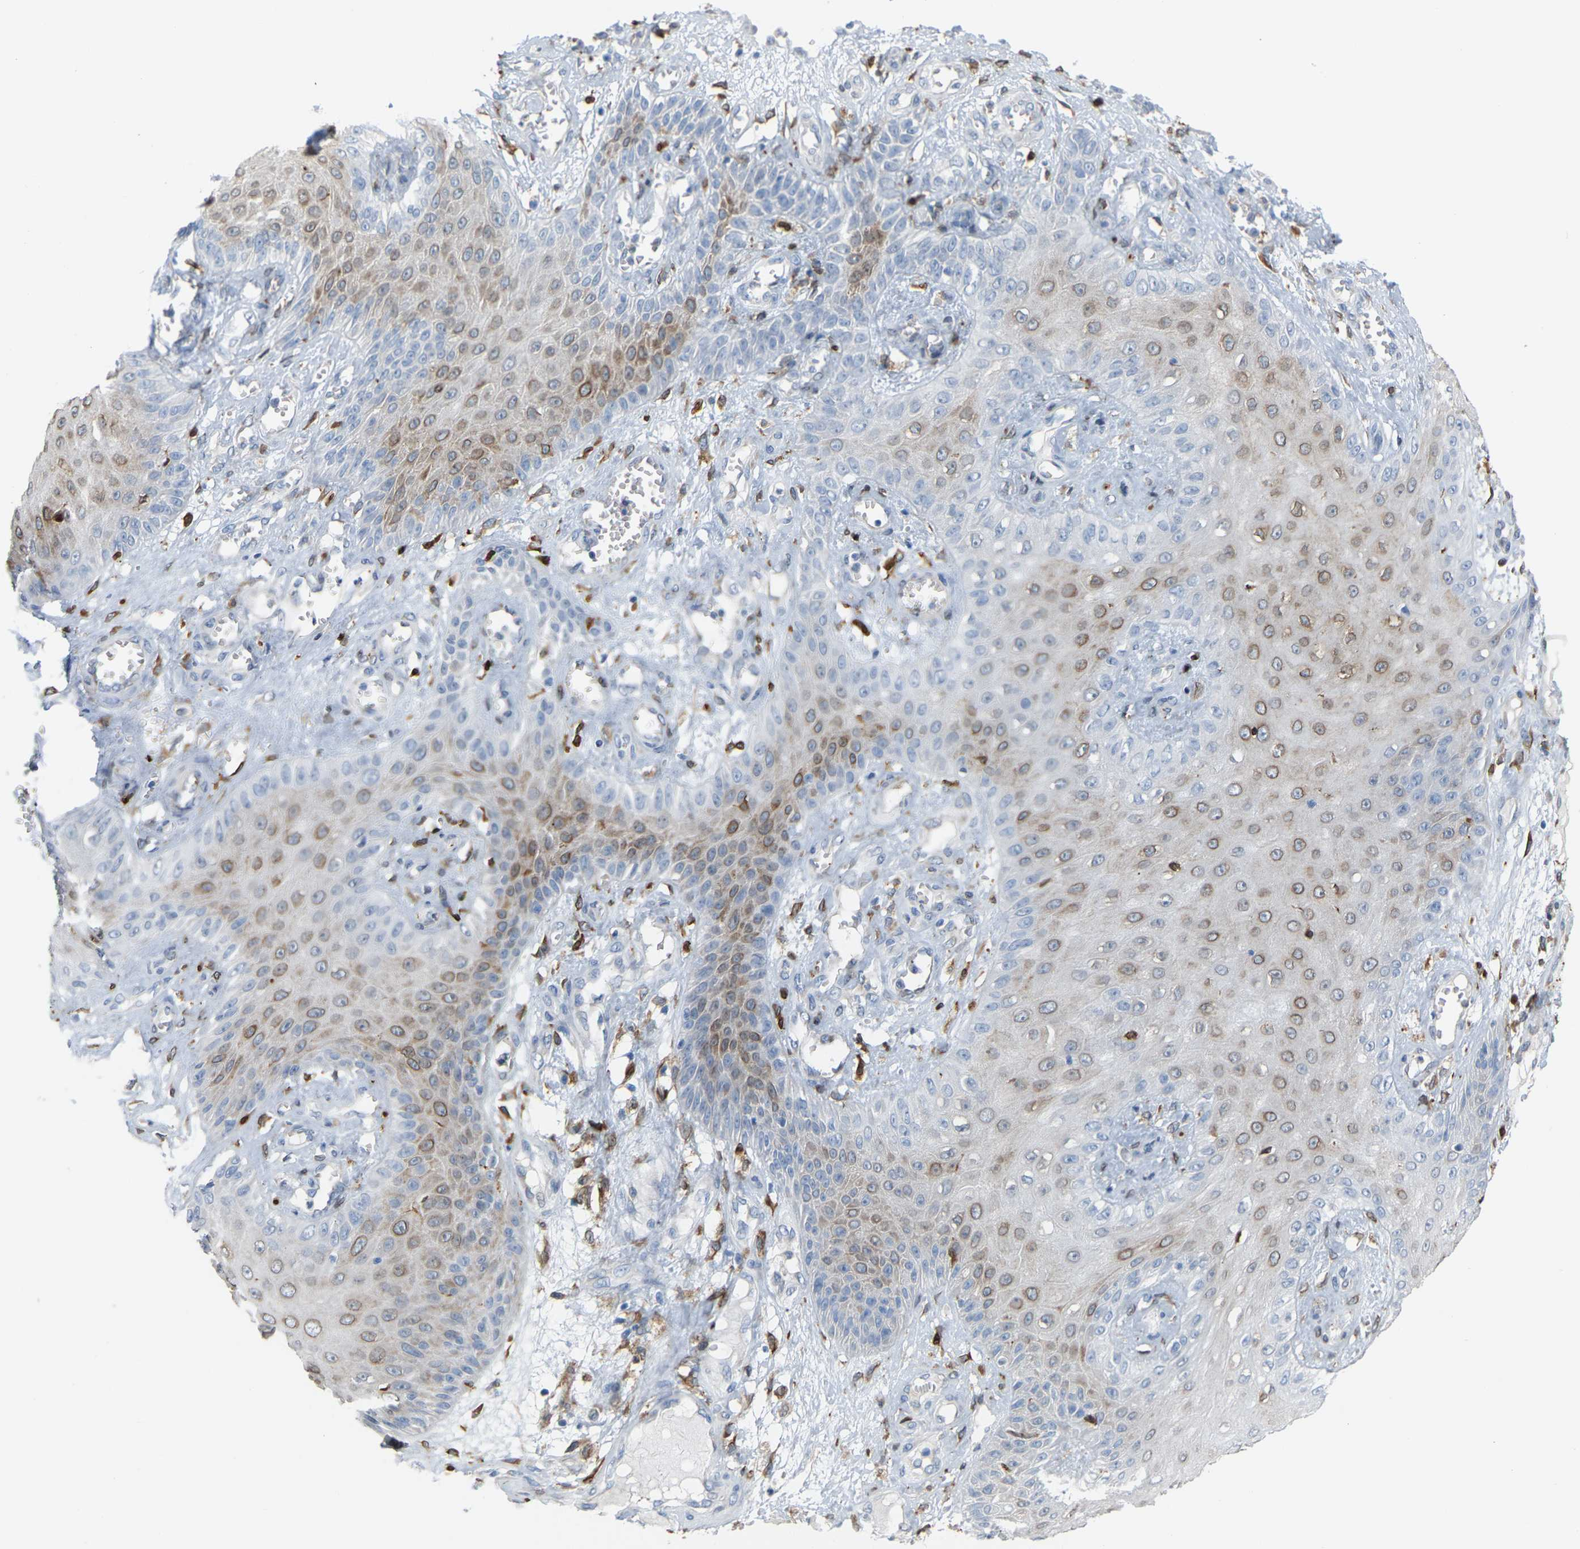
{"staining": {"intensity": "moderate", "quantity": "25%-75%", "location": "cytoplasmic/membranous"}, "tissue": "skin cancer", "cell_type": "Tumor cells", "image_type": "cancer", "snomed": [{"axis": "morphology", "description": "Squamous cell carcinoma, NOS"}, {"axis": "topography", "description": "Skin"}], "caption": "Human squamous cell carcinoma (skin) stained with a brown dye shows moderate cytoplasmic/membranous positive expression in approximately 25%-75% of tumor cells.", "gene": "PTGS1", "patient": {"sex": "male", "age": 74}}